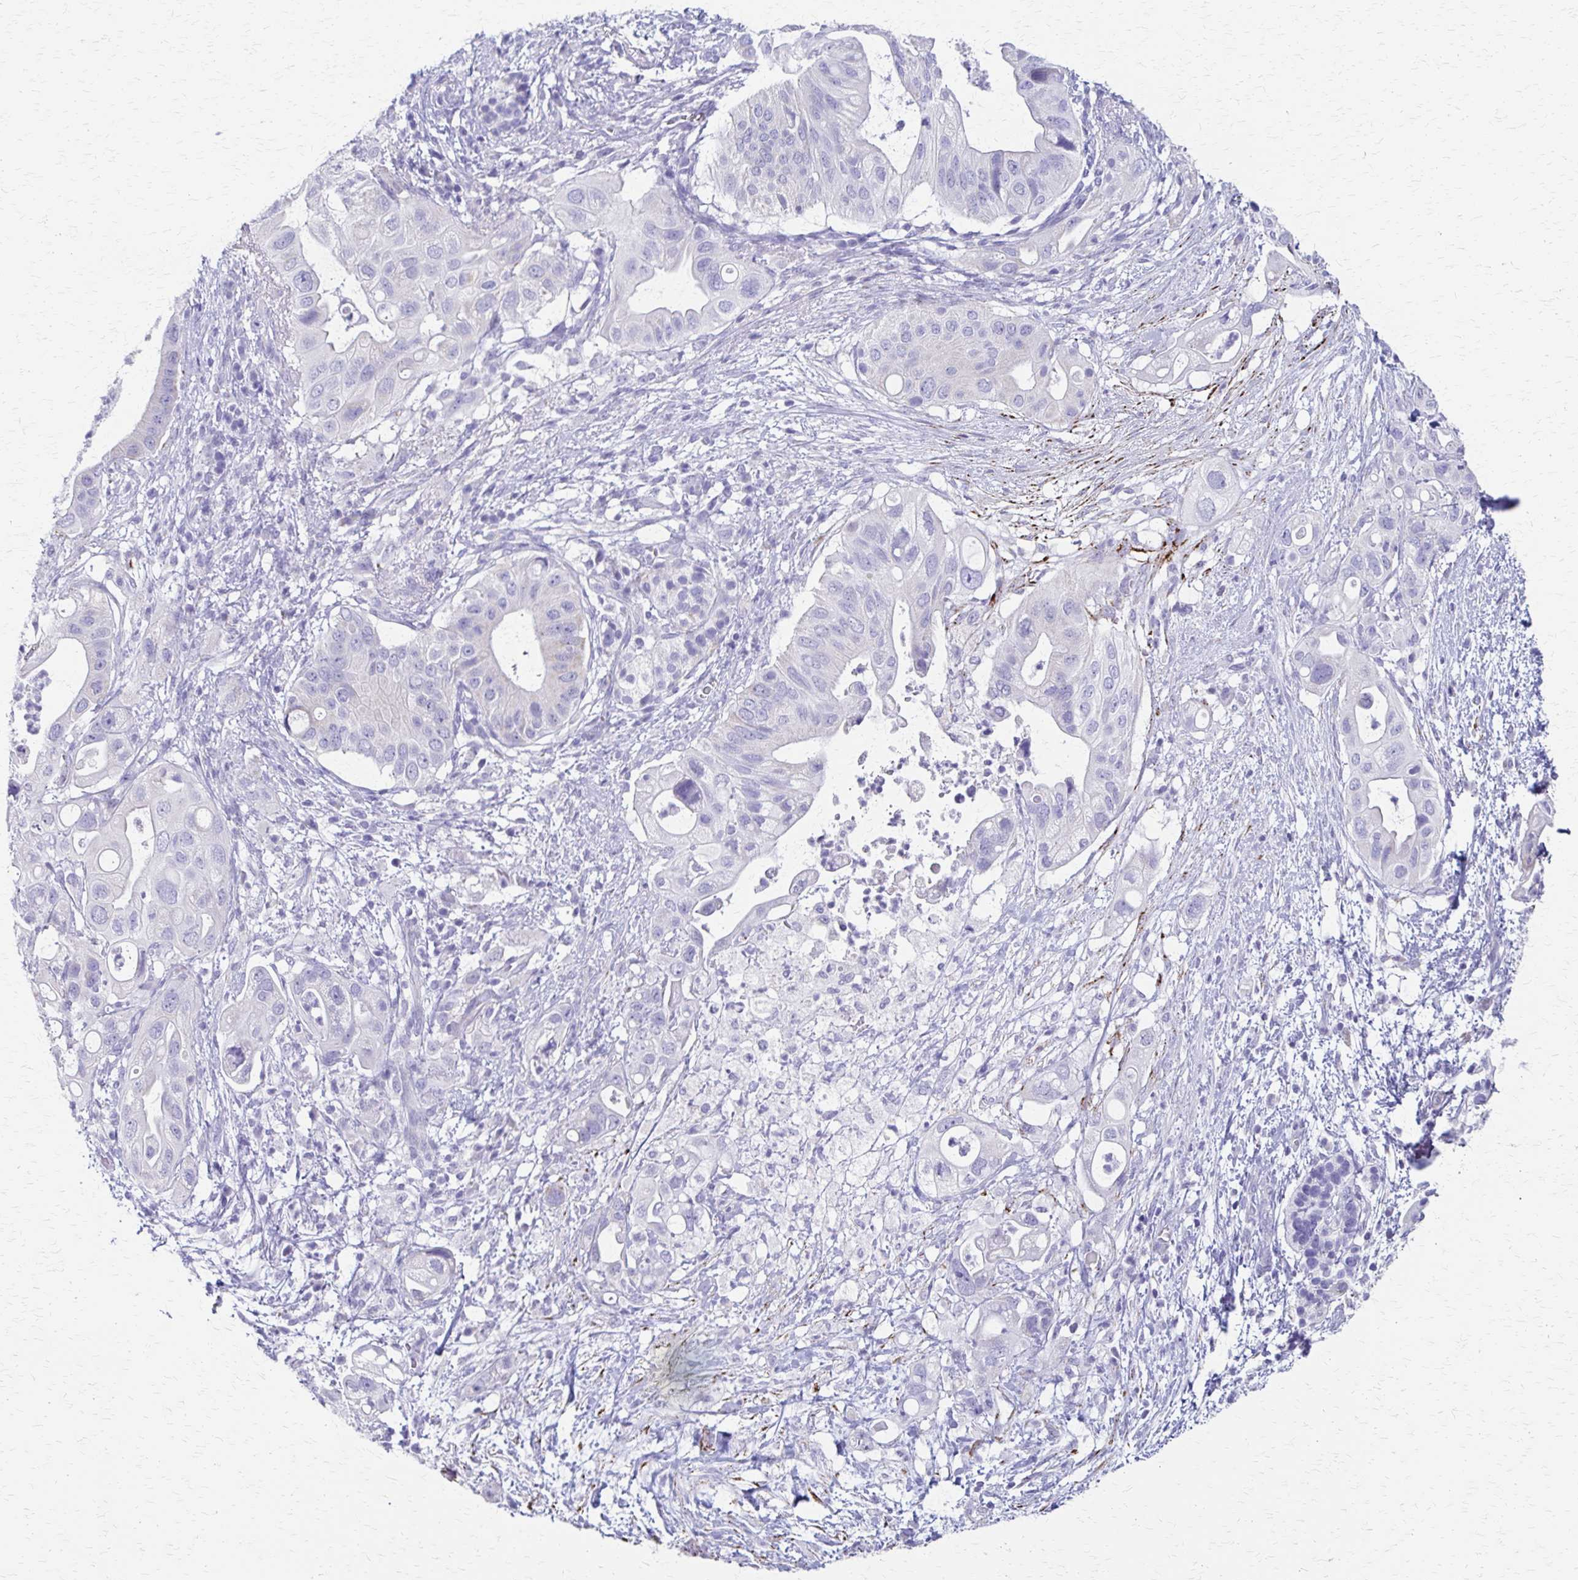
{"staining": {"intensity": "negative", "quantity": "none", "location": "none"}, "tissue": "pancreatic cancer", "cell_type": "Tumor cells", "image_type": "cancer", "snomed": [{"axis": "morphology", "description": "Adenocarcinoma, NOS"}, {"axis": "topography", "description": "Pancreas"}], "caption": "A high-resolution image shows immunohistochemistry (IHC) staining of pancreatic cancer (adenocarcinoma), which displays no significant positivity in tumor cells.", "gene": "ZSCAN5B", "patient": {"sex": "female", "age": 72}}